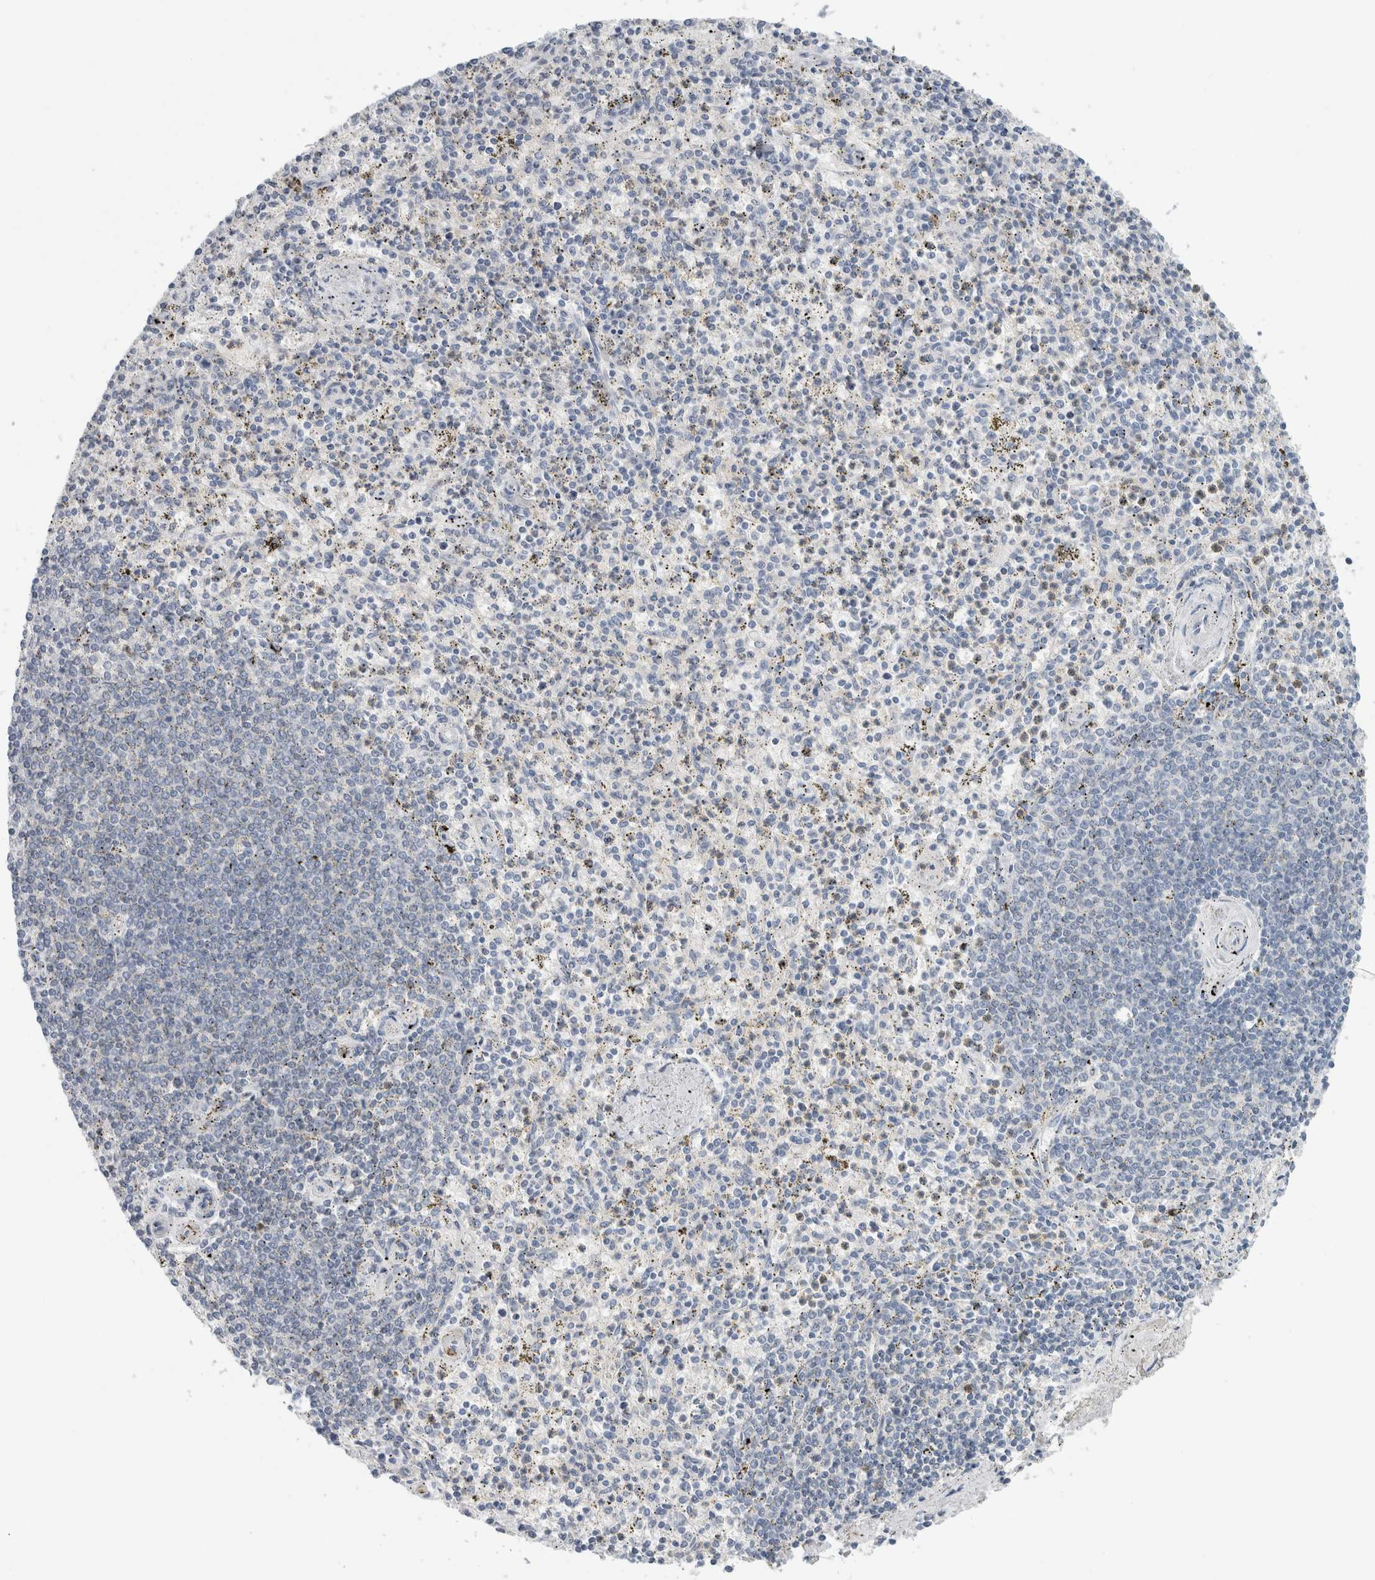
{"staining": {"intensity": "negative", "quantity": "none", "location": "none"}, "tissue": "spleen", "cell_type": "Cells in red pulp", "image_type": "normal", "snomed": [{"axis": "morphology", "description": "Normal tissue, NOS"}, {"axis": "topography", "description": "Spleen"}], "caption": "Immunohistochemistry image of unremarkable human spleen stained for a protein (brown), which shows no positivity in cells in red pulp.", "gene": "CASP6", "patient": {"sex": "male", "age": 72}}